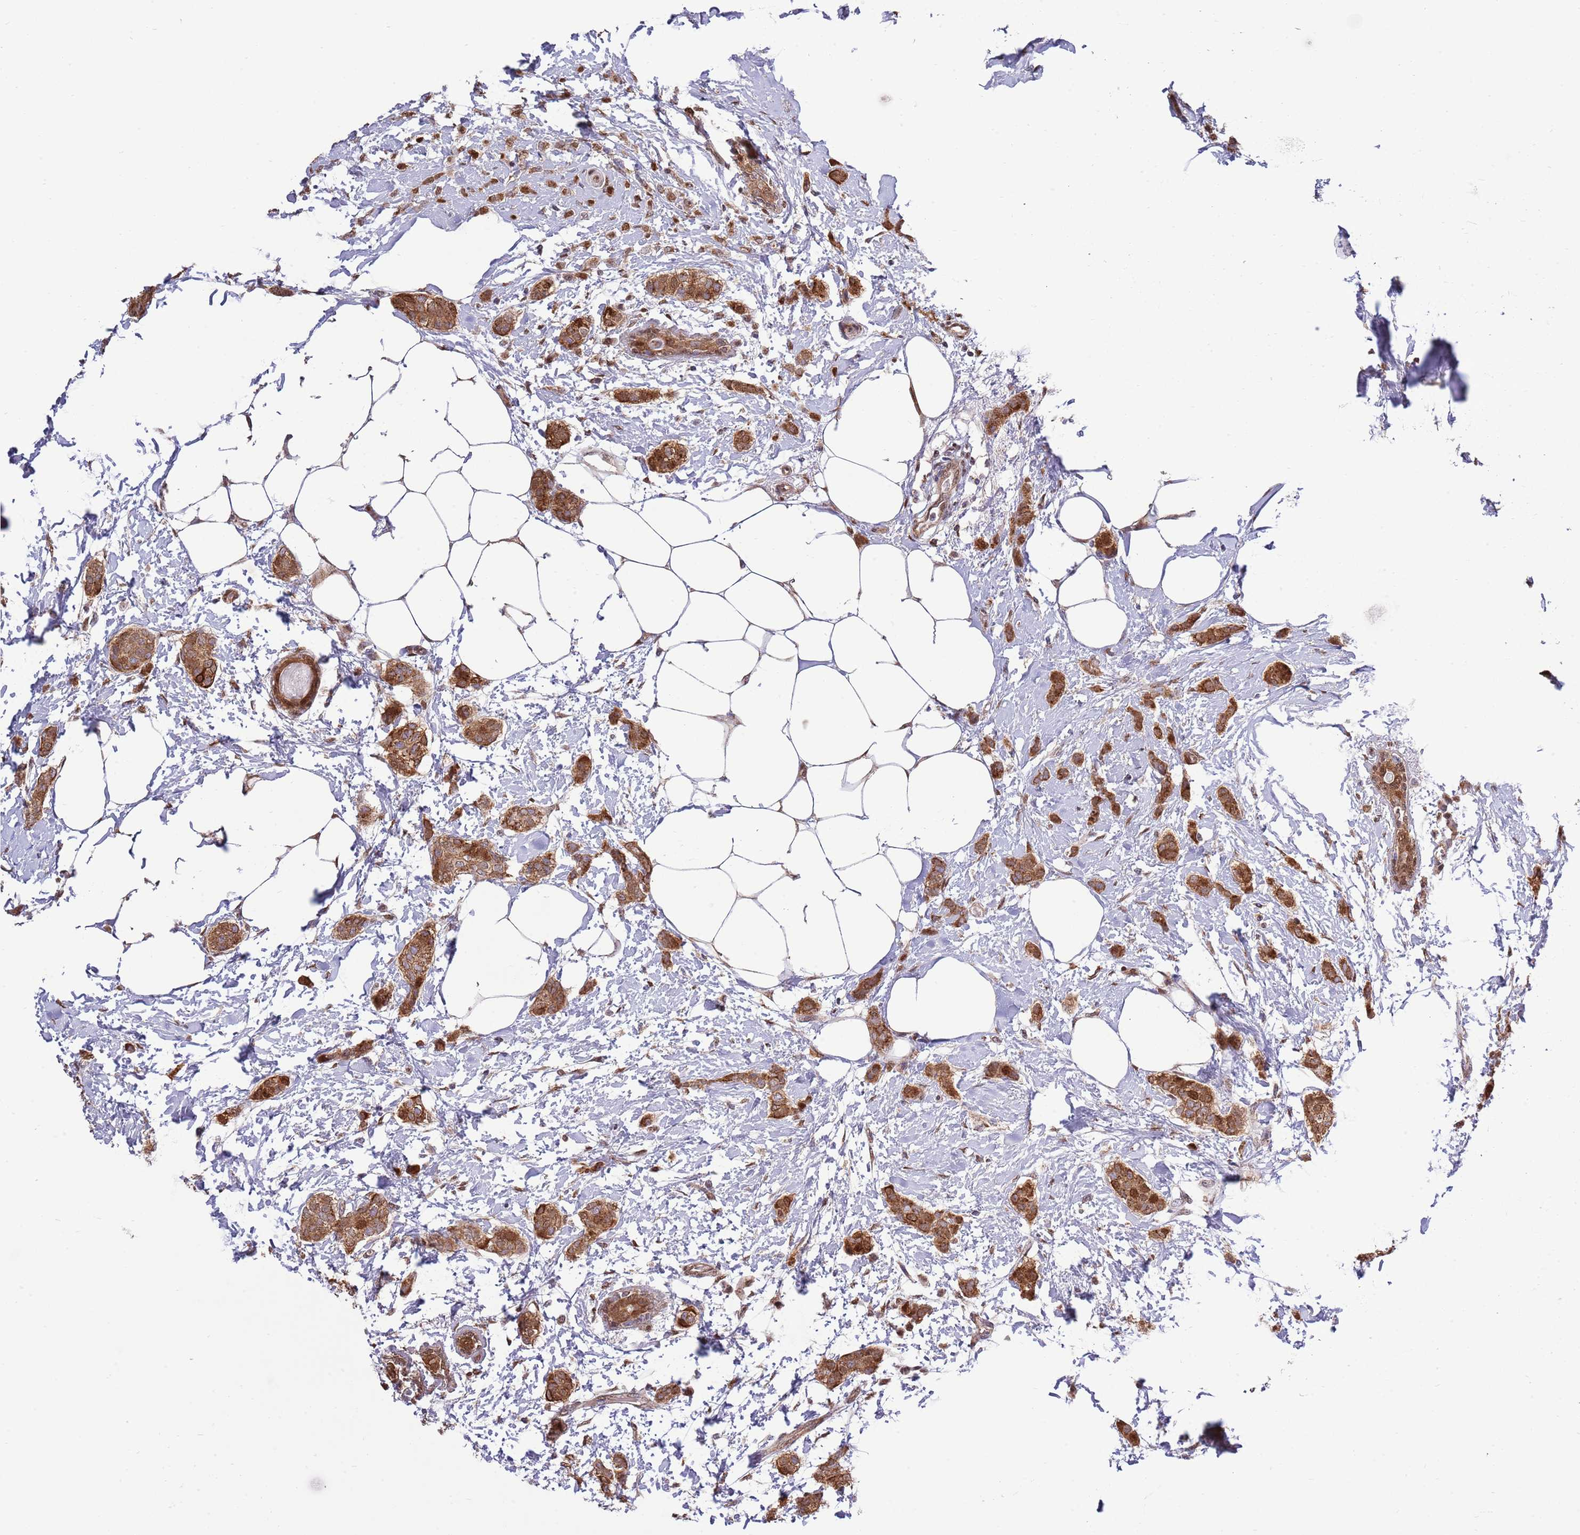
{"staining": {"intensity": "strong", "quantity": ">75%", "location": "cytoplasmic/membranous"}, "tissue": "breast cancer", "cell_type": "Tumor cells", "image_type": "cancer", "snomed": [{"axis": "morphology", "description": "Duct carcinoma"}, {"axis": "topography", "description": "Breast"}], "caption": "Human breast cancer stained for a protein (brown) reveals strong cytoplasmic/membranous positive staining in about >75% of tumor cells.", "gene": "ARL2BP", "patient": {"sex": "female", "age": 72}}